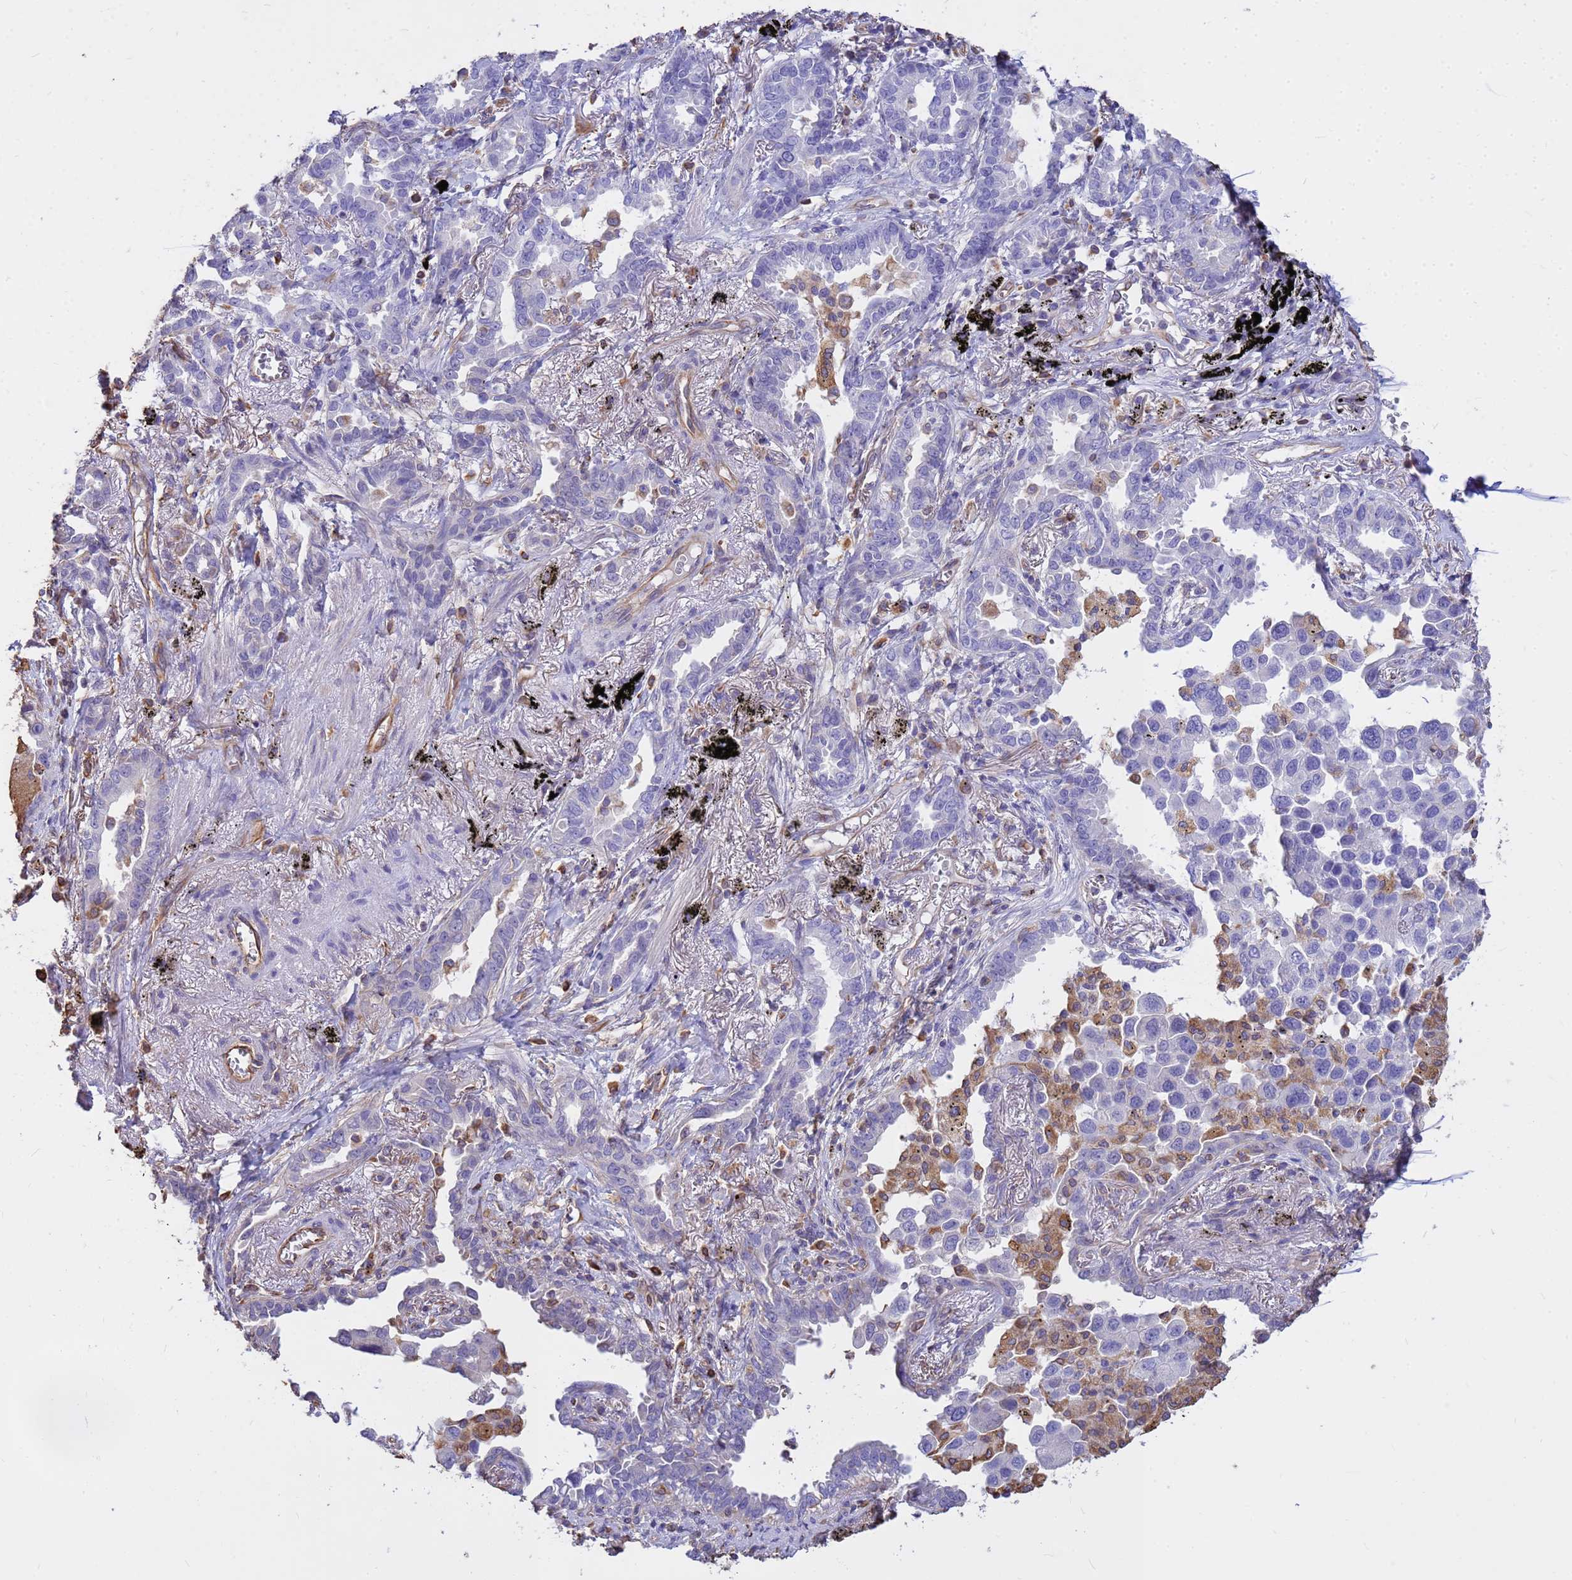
{"staining": {"intensity": "negative", "quantity": "none", "location": "none"}, "tissue": "lung cancer", "cell_type": "Tumor cells", "image_type": "cancer", "snomed": [{"axis": "morphology", "description": "Adenocarcinoma, NOS"}, {"axis": "topography", "description": "Lung"}], "caption": "Human lung adenocarcinoma stained for a protein using immunohistochemistry demonstrates no positivity in tumor cells.", "gene": "TCEAL3", "patient": {"sex": "male", "age": 67}}